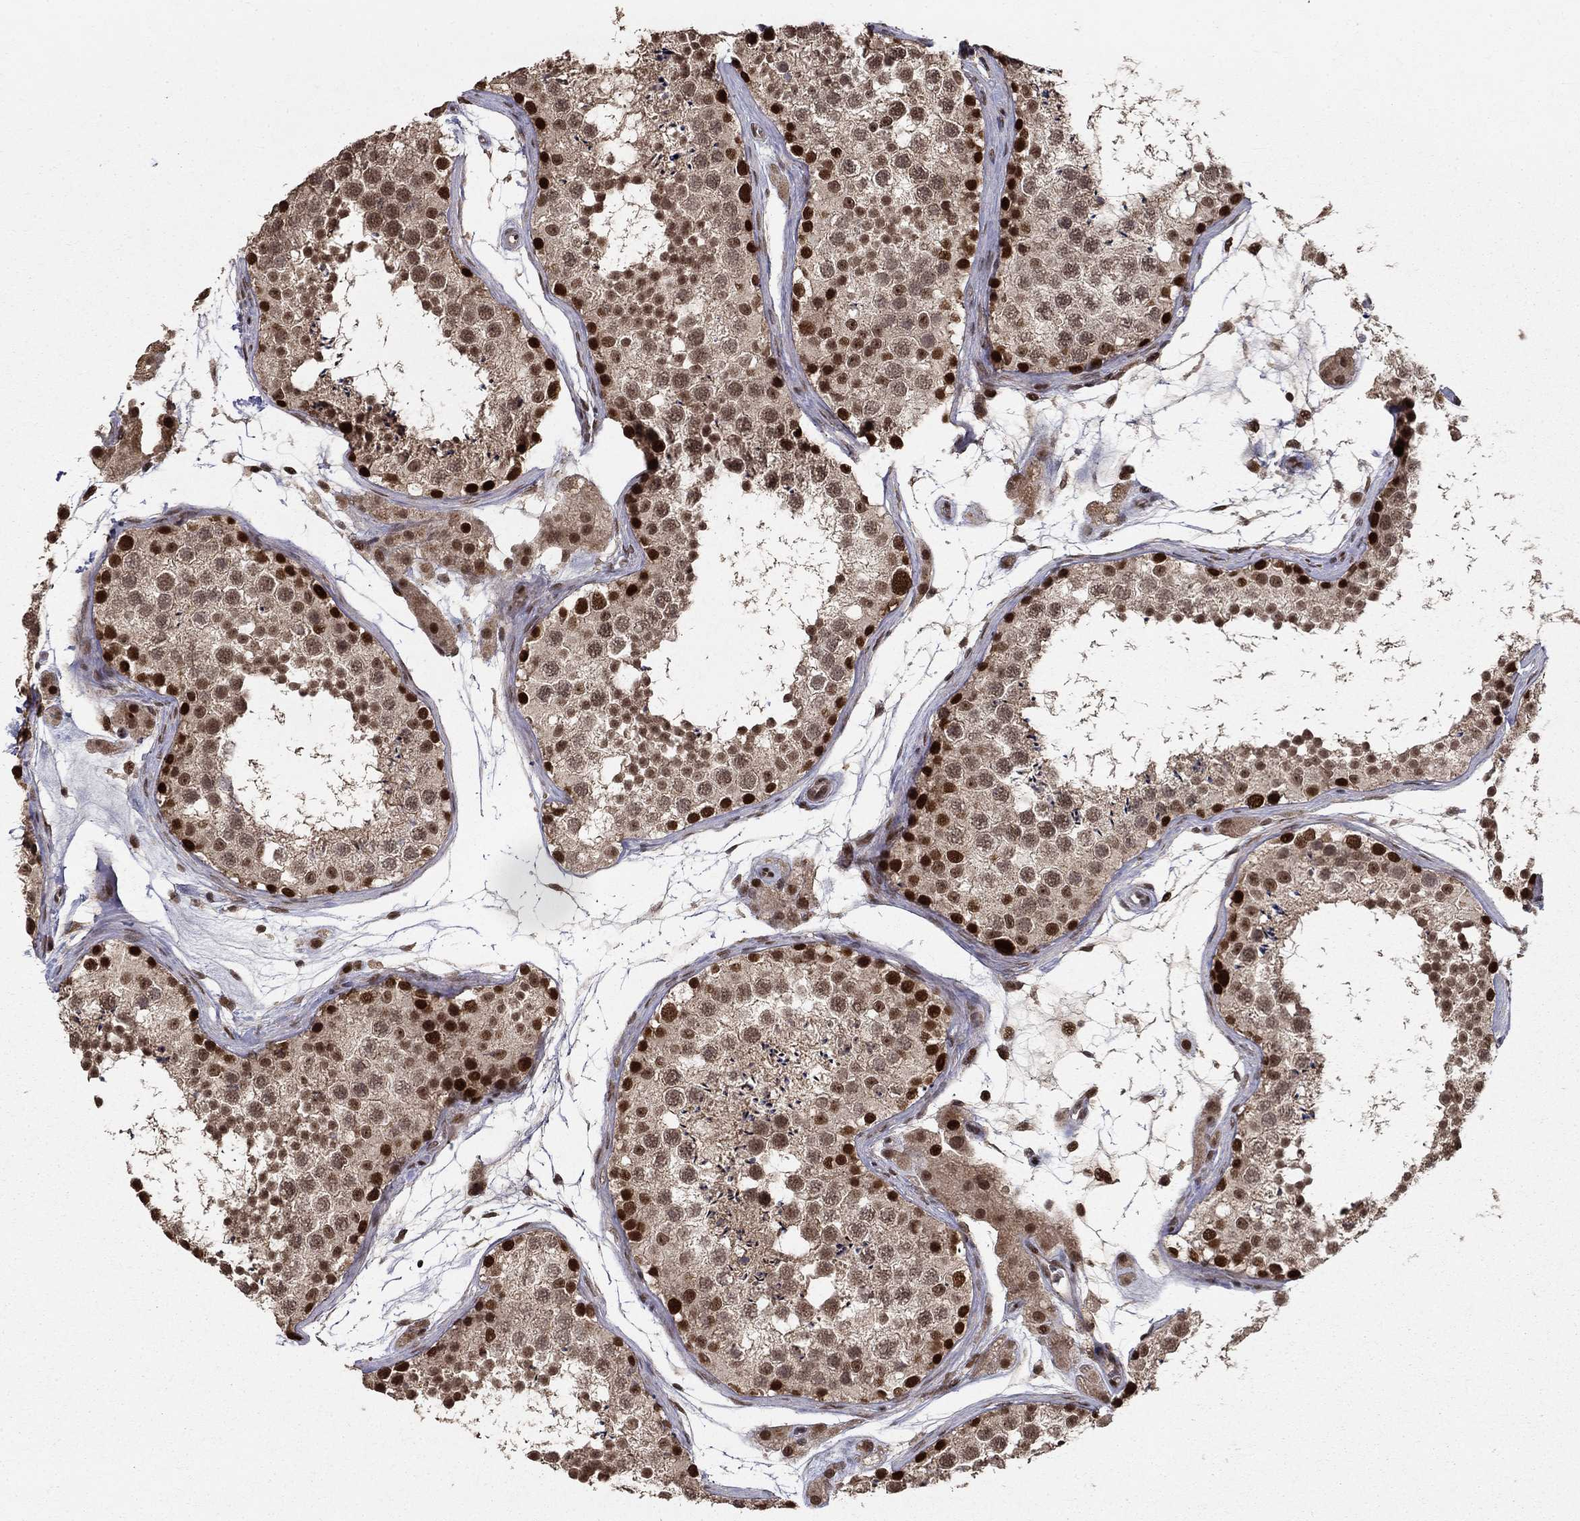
{"staining": {"intensity": "strong", "quantity": "25%-75%", "location": "nuclear"}, "tissue": "testis", "cell_type": "Cells in seminiferous ducts", "image_type": "normal", "snomed": [{"axis": "morphology", "description": "Normal tissue, NOS"}, {"axis": "topography", "description": "Testis"}], "caption": "About 25%-75% of cells in seminiferous ducts in unremarkable testis demonstrate strong nuclear protein positivity as visualized by brown immunohistochemical staining.", "gene": "CDCA7L", "patient": {"sex": "male", "age": 41}}